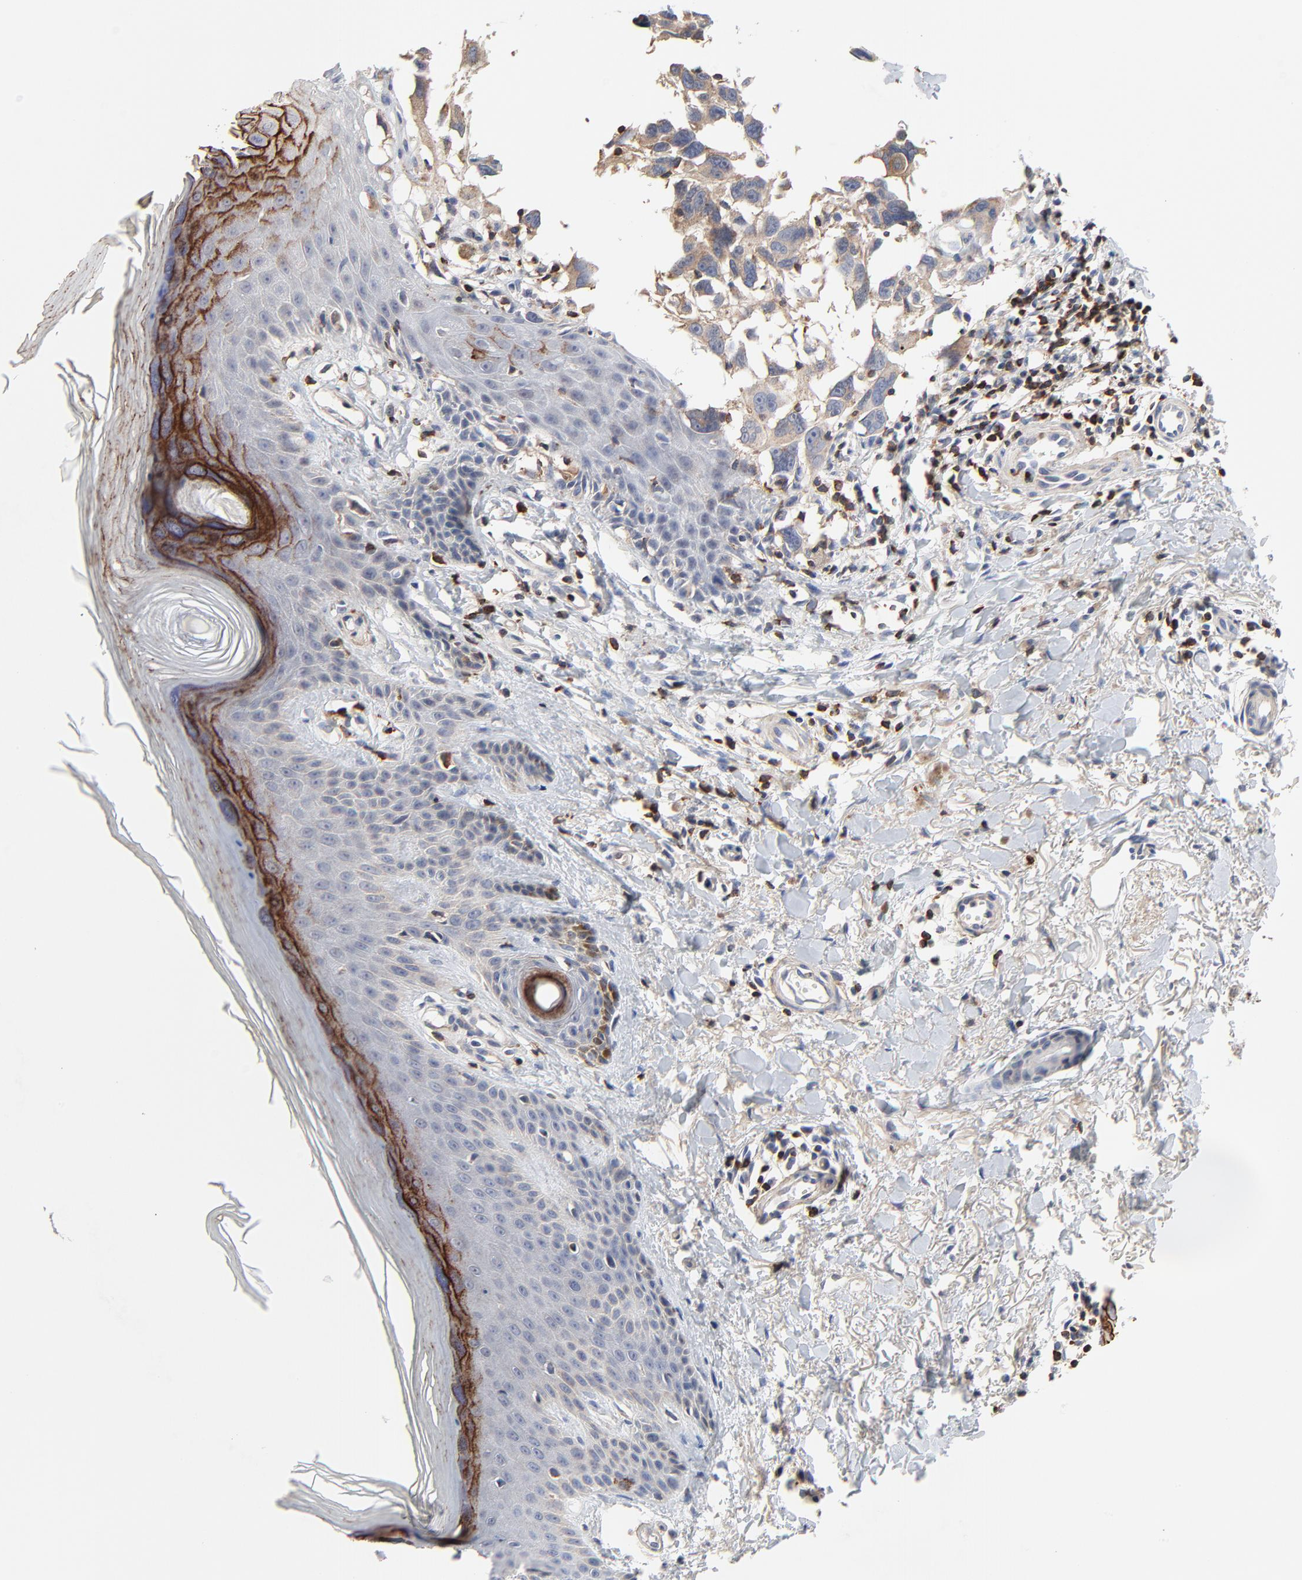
{"staining": {"intensity": "weak", "quantity": "25%-75%", "location": "cytoplasmic/membranous"}, "tissue": "melanoma", "cell_type": "Tumor cells", "image_type": "cancer", "snomed": [{"axis": "morphology", "description": "Malignant melanoma, NOS"}, {"axis": "topography", "description": "Skin"}], "caption": "Human malignant melanoma stained with a brown dye reveals weak cytoplasmic/membranous positive staining in approximately 25%-75% of tumor cells.", "gene": "SKAP1", "patient": {"sex": "female", "age": 77}}